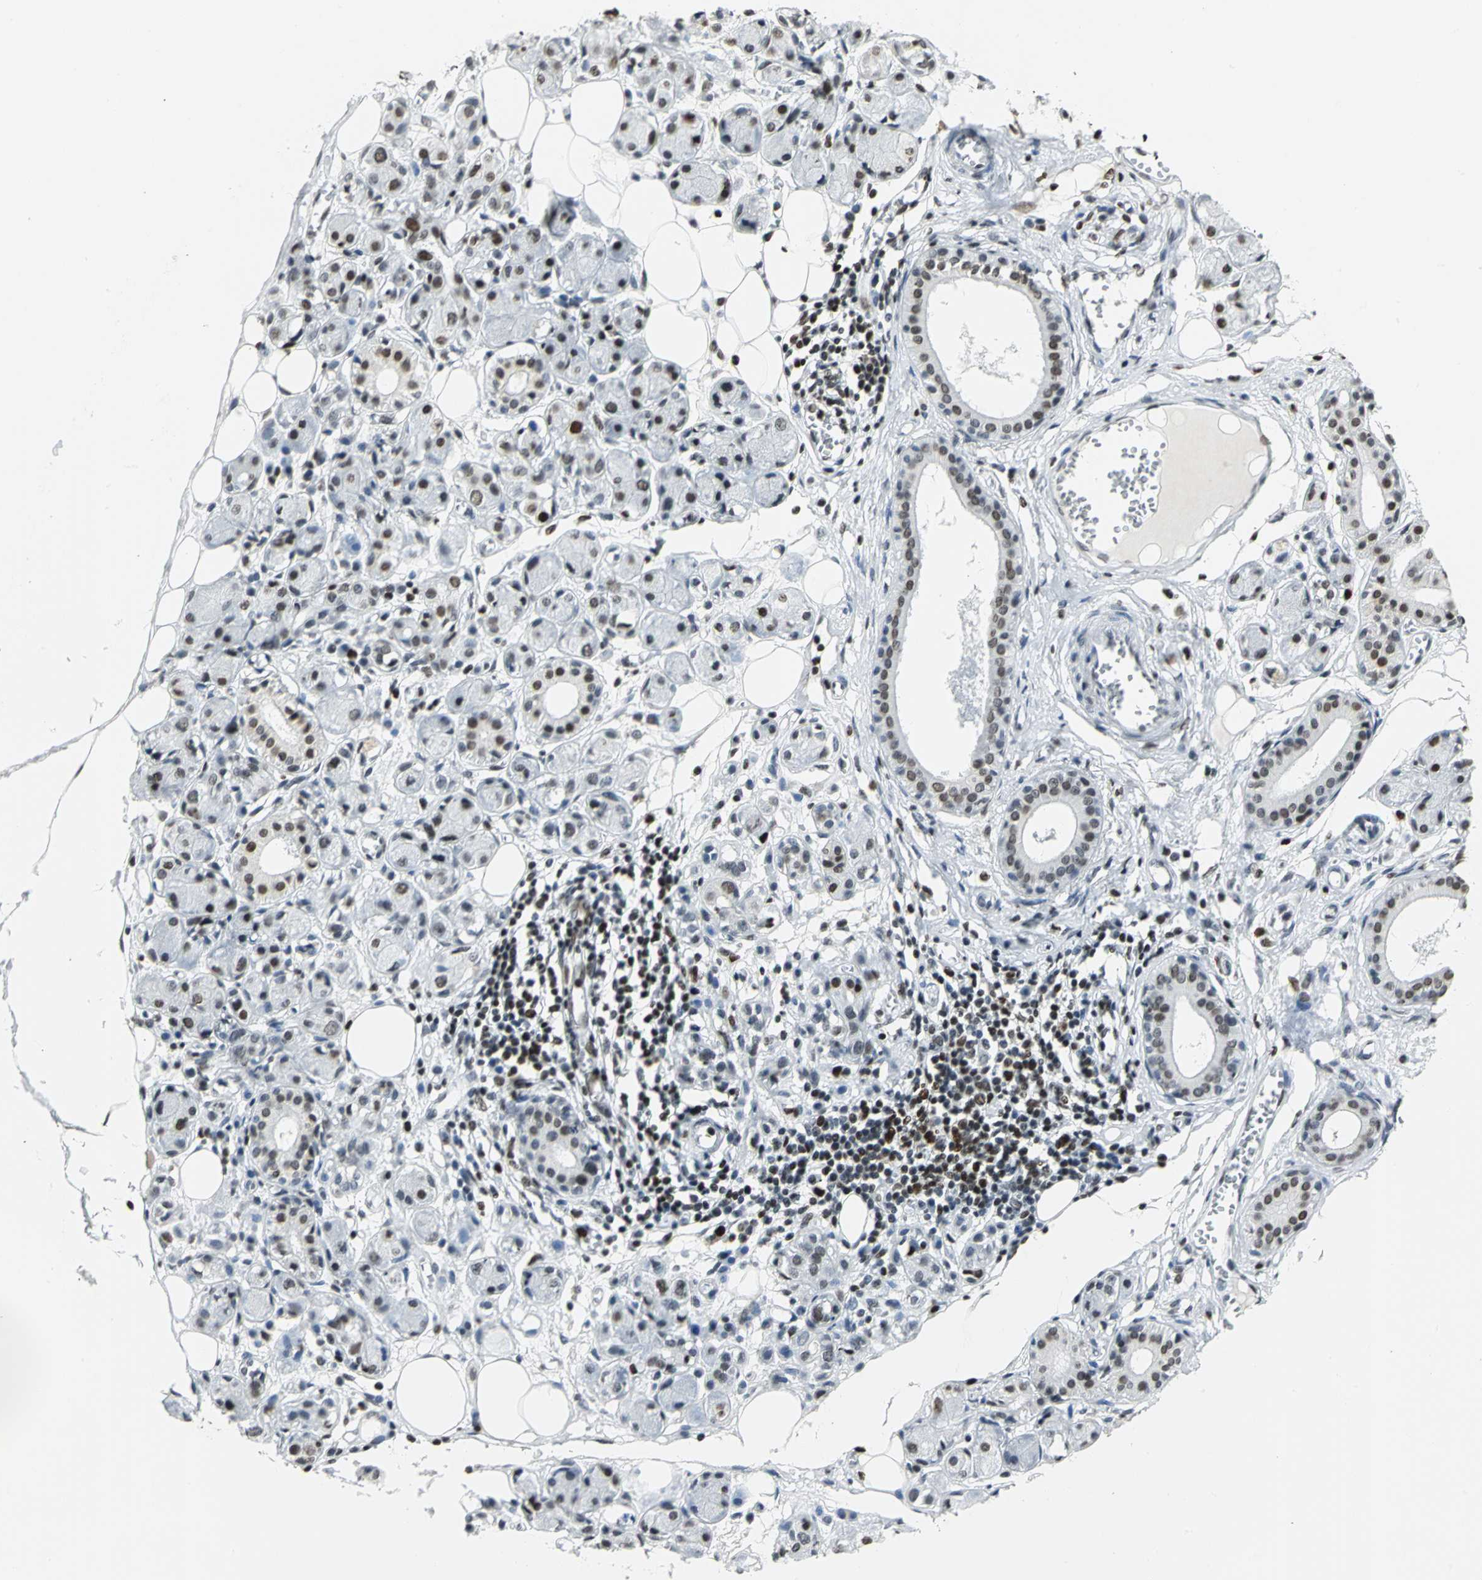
{"staining": {"intensity": "negative", "quantity": "none", "location": "none"}, "tissue": "adipose tissue", "cell_type": "Adipocytes", "image_type": "normal", "snomed": [{"axis": "morphology", "description": "Normal tissue, NOS"}, {"axis": "morphology", "description": "Inflammation, NOS"}, {"axis": "topography", "description": "Vascular tissue"}, {"axis": "topography", "description": "Salivary gland"}], "caption": "Immunohistochemistry of normal adipose tissue exhibits no positivity in adipocytes.", "gene": "HNRNPD", "patient": {"sex": "female", "age": 75}}